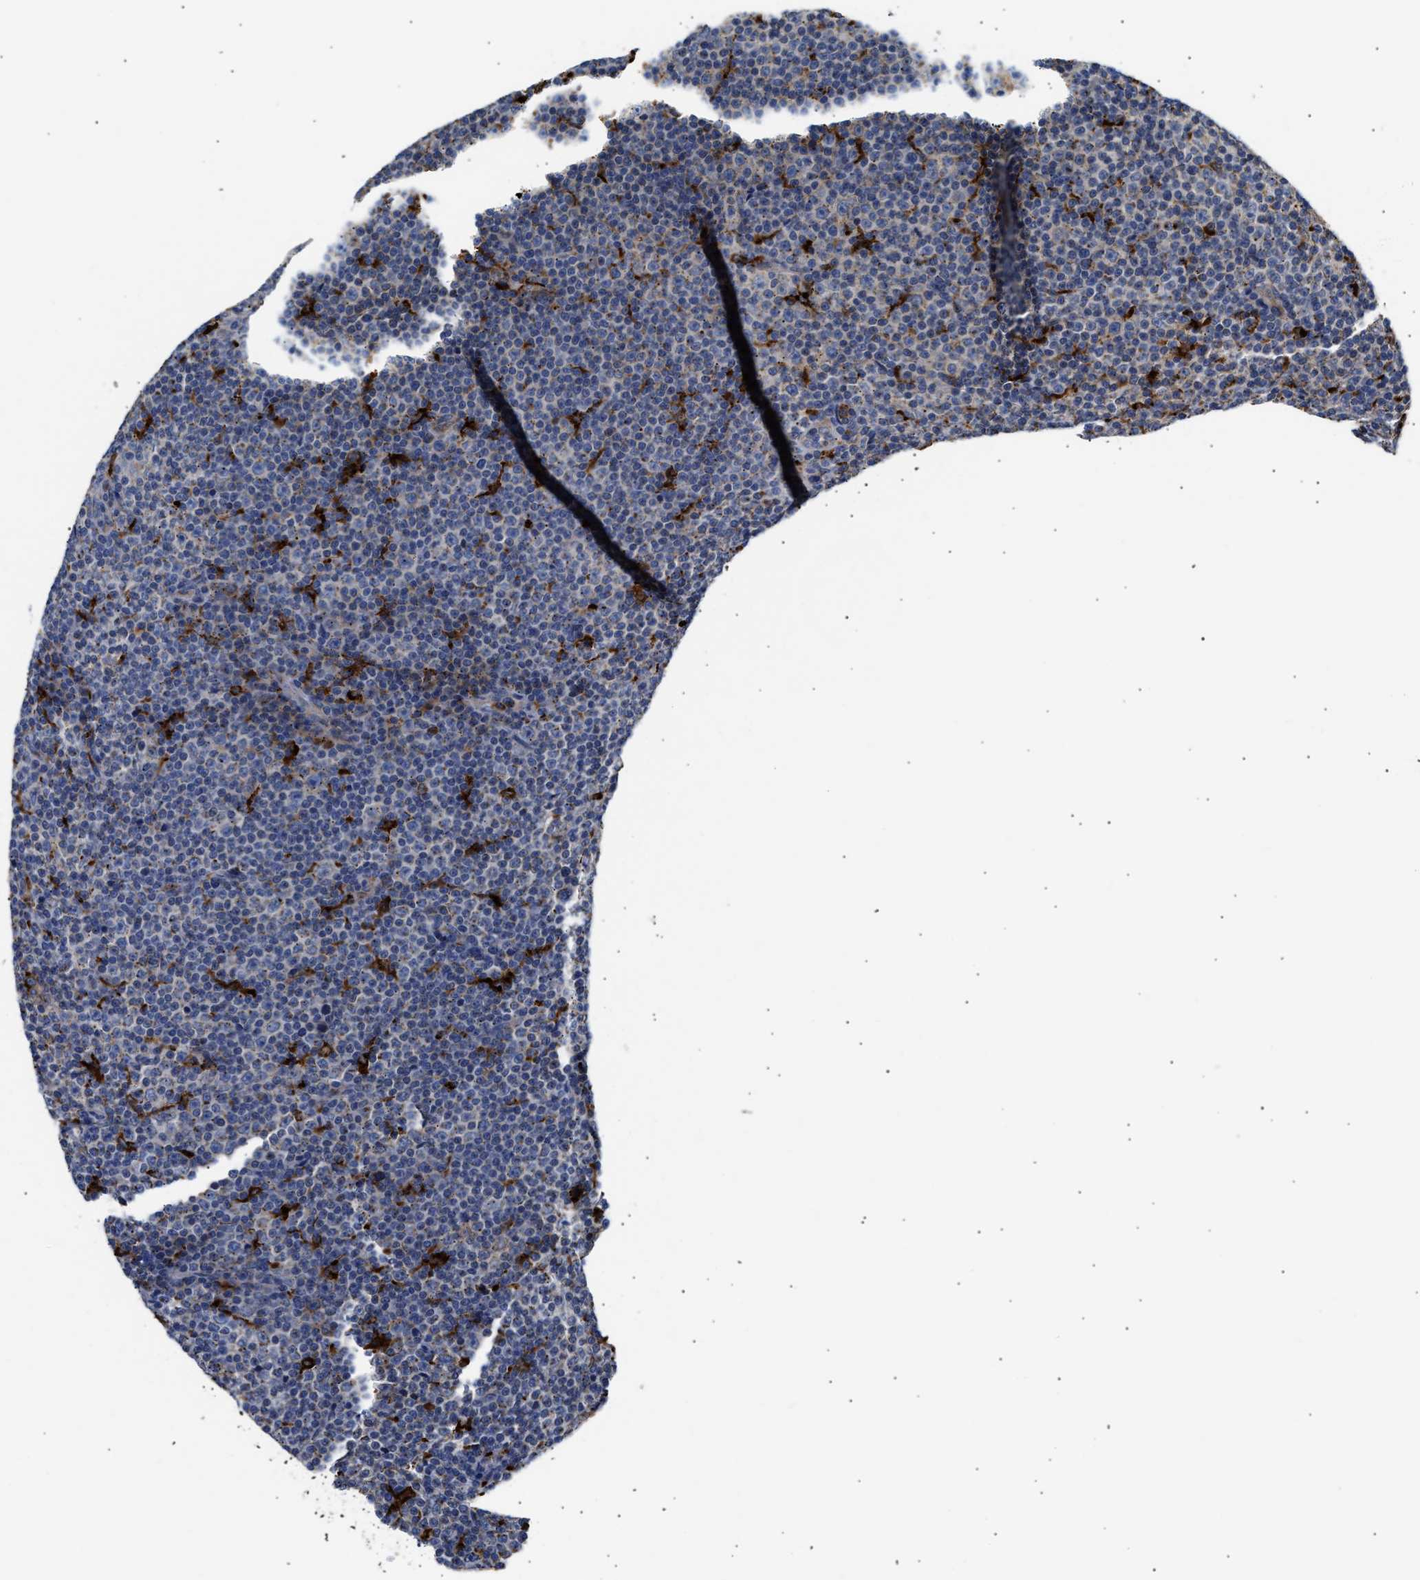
{"staining": {"intensity": "negative", "quantity": "none", "location": "none"}, "tissue": "lymphoma", "cell_type": "Tumor cells", "image_type": "cancer", "snomed": [{"axis": "morphology", "description": "Malignant lymphoma, non-Hodgkin's type, Low grade"}, {"axis": "topography", "description": "Lymph node"}], "caption": "This is a photomicrograph of immunohistochemistry (IHC) staining of lymphoma, which shows no positivity in tumor cells. (DAB (3,3'-diaminobenzidine) immunohistochemistry with hematoxylin counter stain).", "gene": "CCDC146", "patient": {"sex": "female", "age": 67}}